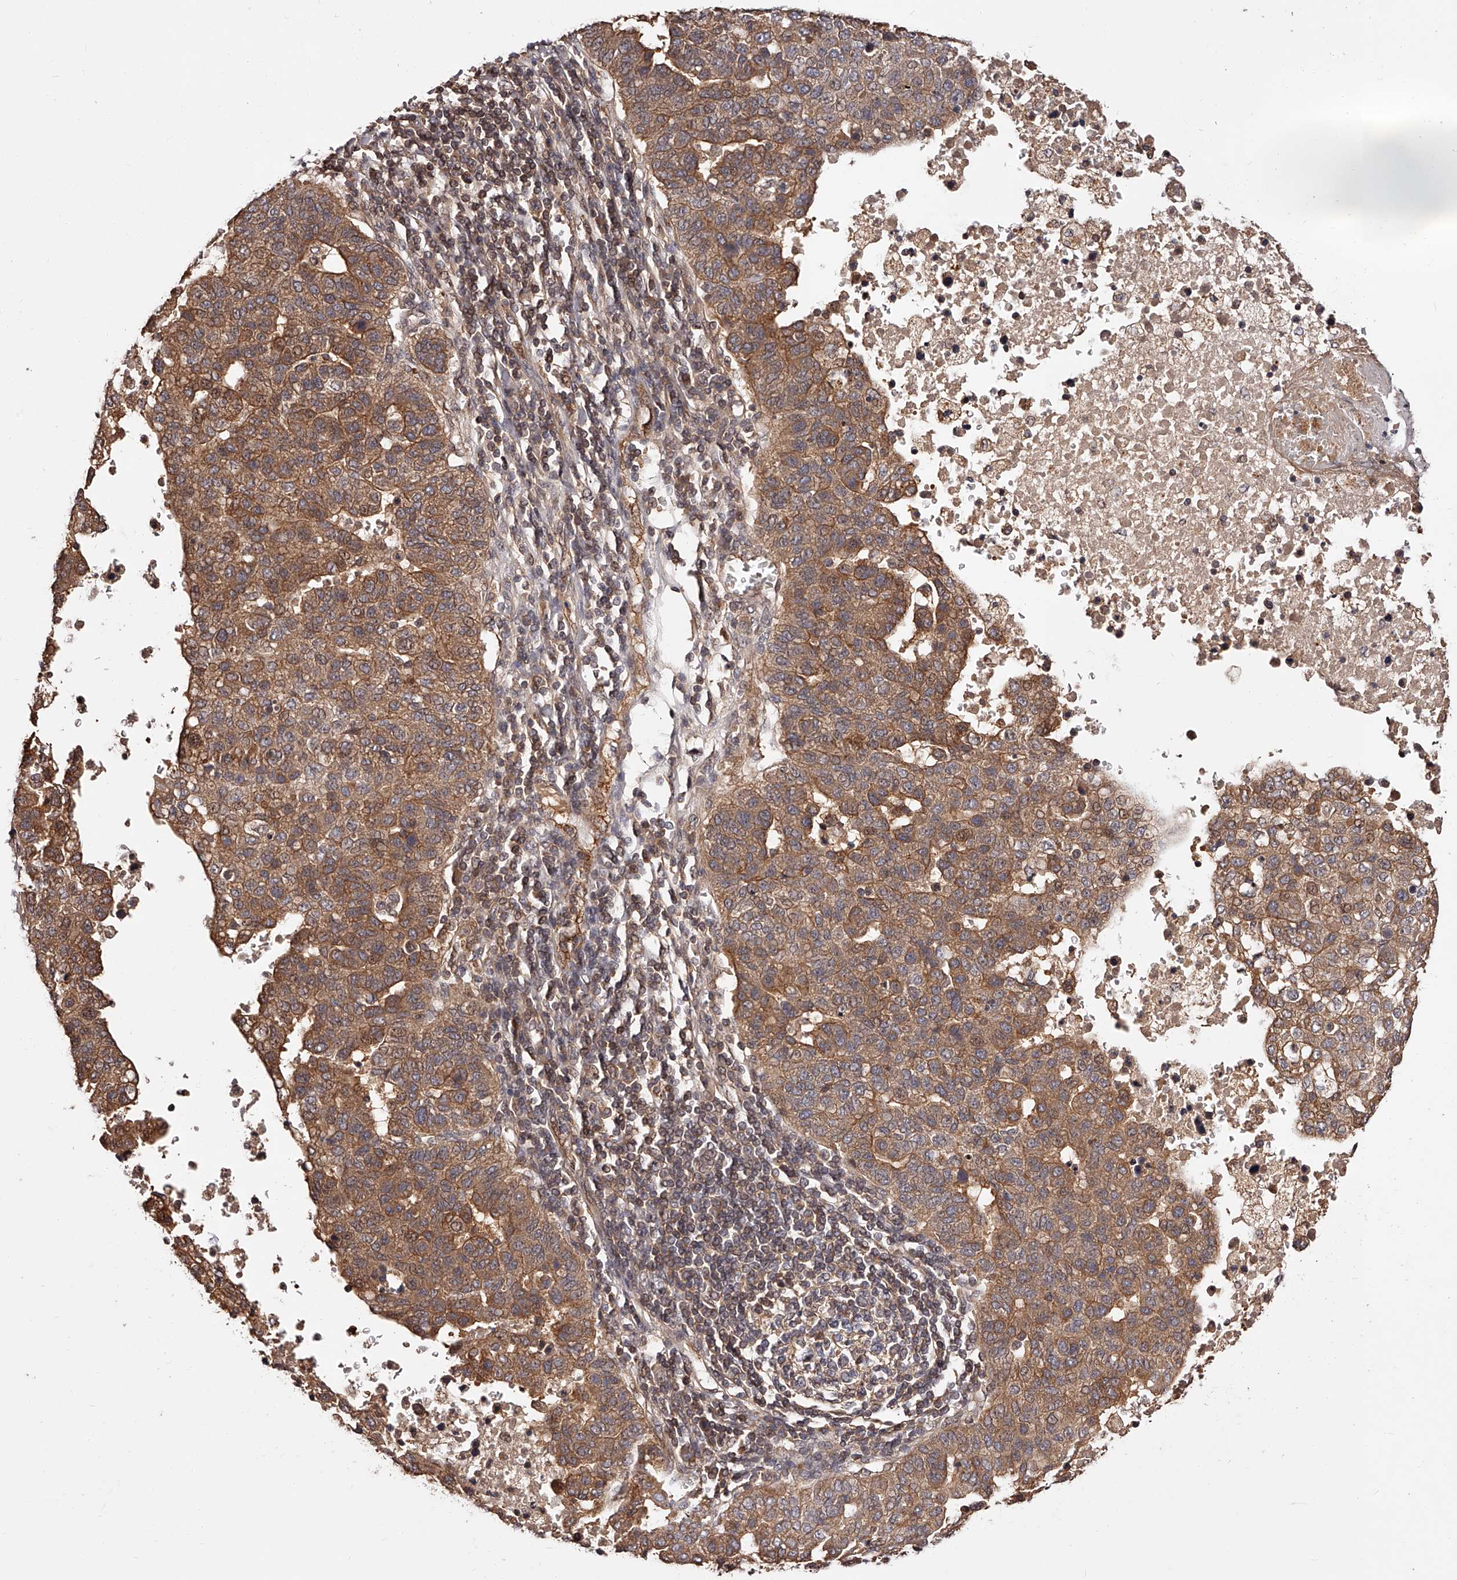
{"staining": {"intensity": "moderate", "quantity": ">75%", "location": "cytoplasmic/membranous"}, "tissue": "pancreatic cancer", "cell_type": "Tumor cells", "image_type": "cancer", "snomed": [{"axis": "morphology", "description": "Adenocarcinoma, NOS"}, {"axis": "topography", "description": "Pancreas"}], "caption": "Pancreatic adenocarcinoma stained with a brown dye demonstrates moderate cytoplasmic/membranous positive positivity in about >75% of tumor cells.", "gene": "CUL7", "patient": {"sex": "female", "age": 61}}